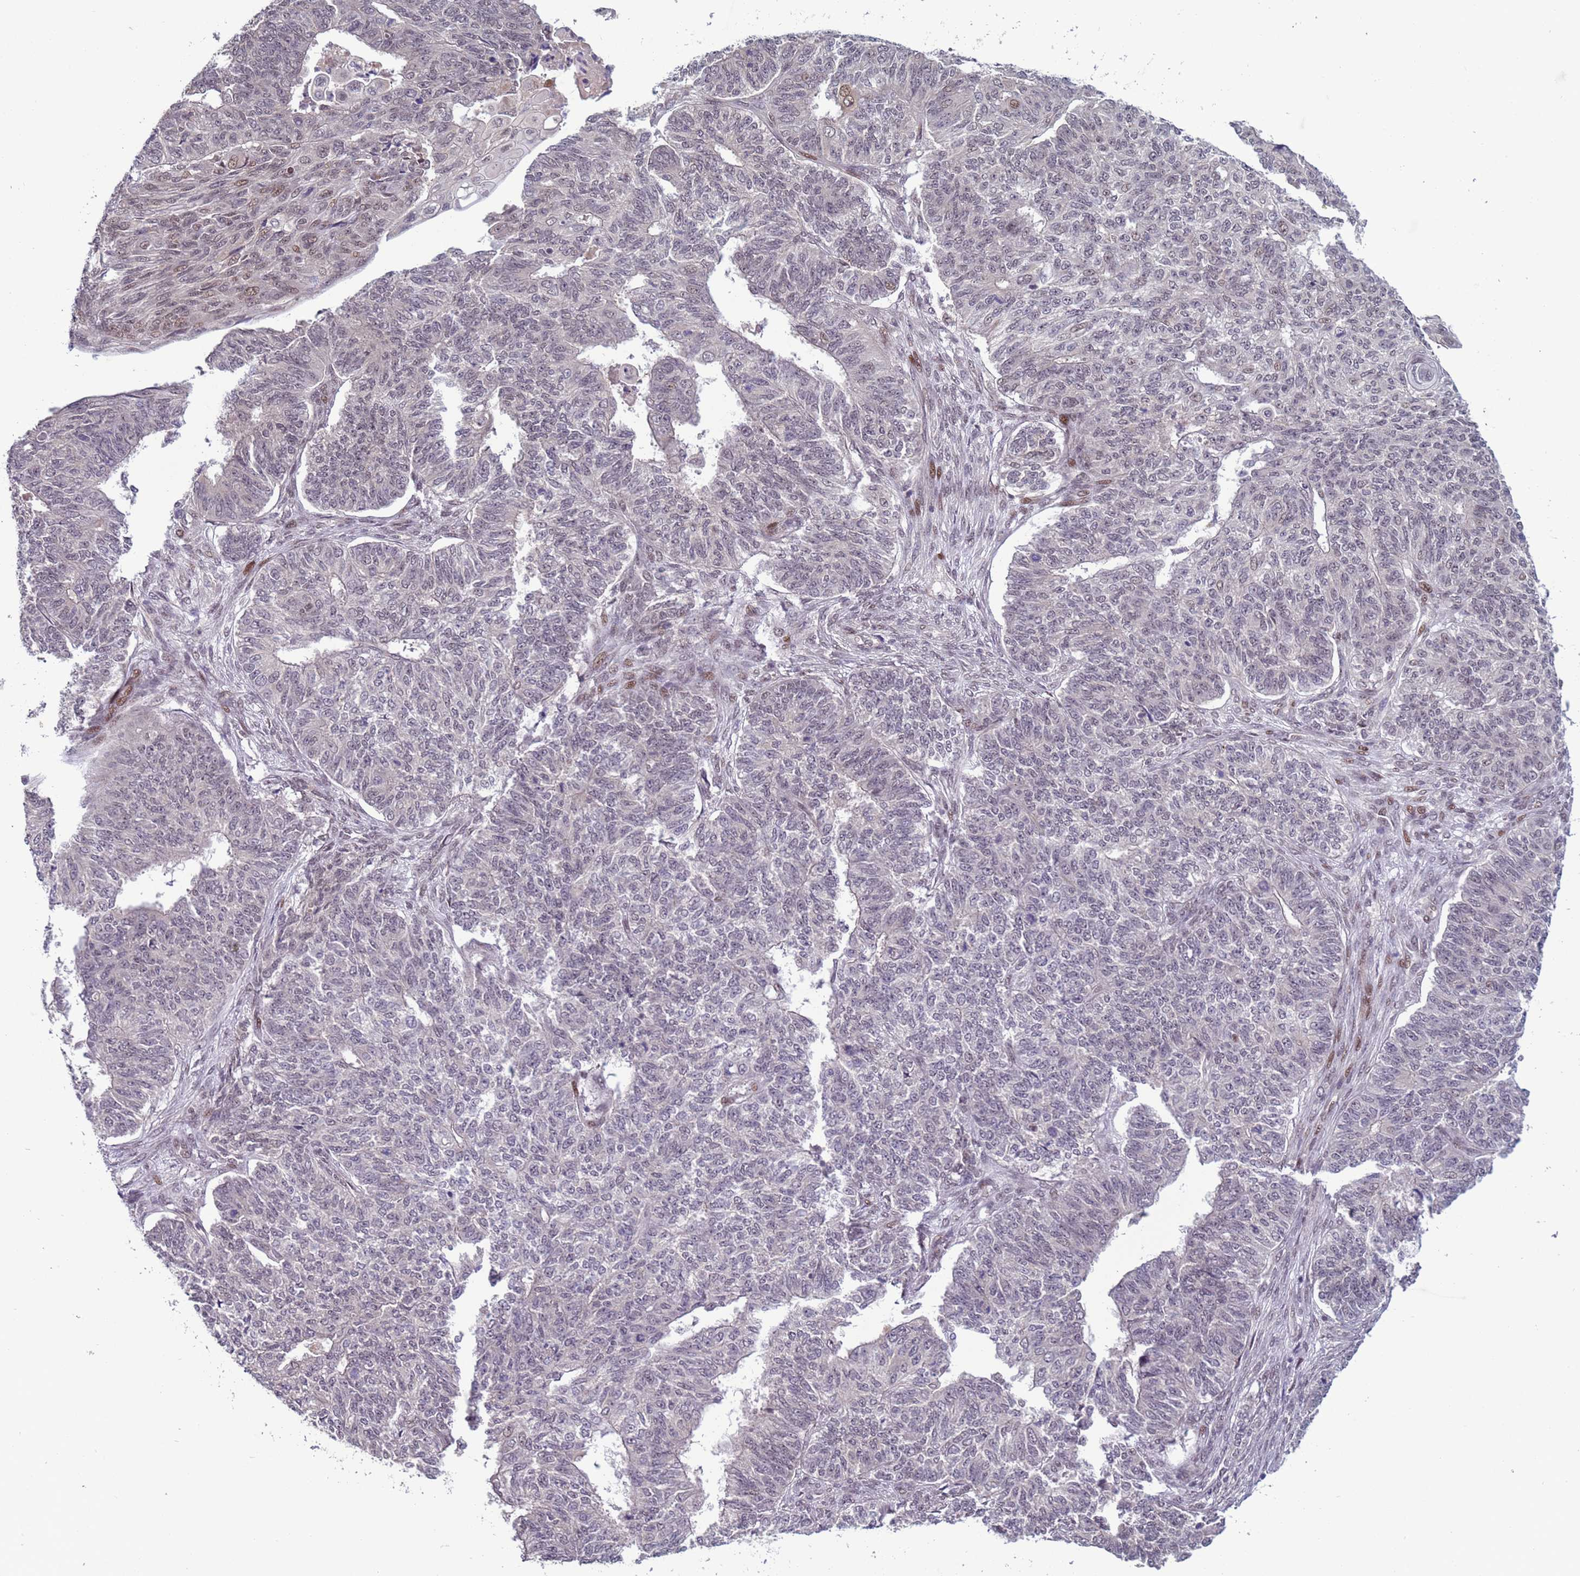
{"staining": {"intensity": "negative", "quantity": "none", "location": "none"}, "tissue": "endometrial cancer", "cell_type": "Tumor cells", "image_type": "cancer", "snomed": [{"axis": "morphology", "description": "Adenocarcinoma, NOS"}, {"axis": "topography", "description": "Endometrium"}], "caption": "High power microscopy histopathology image of an immunohistochemistry photomicrograph of endometrial cancer (adenocarcinoma), revealing no significant positivity in tumor cells.", "gene": "SHC3", "patient": {"sex": "female", "age": 32}}